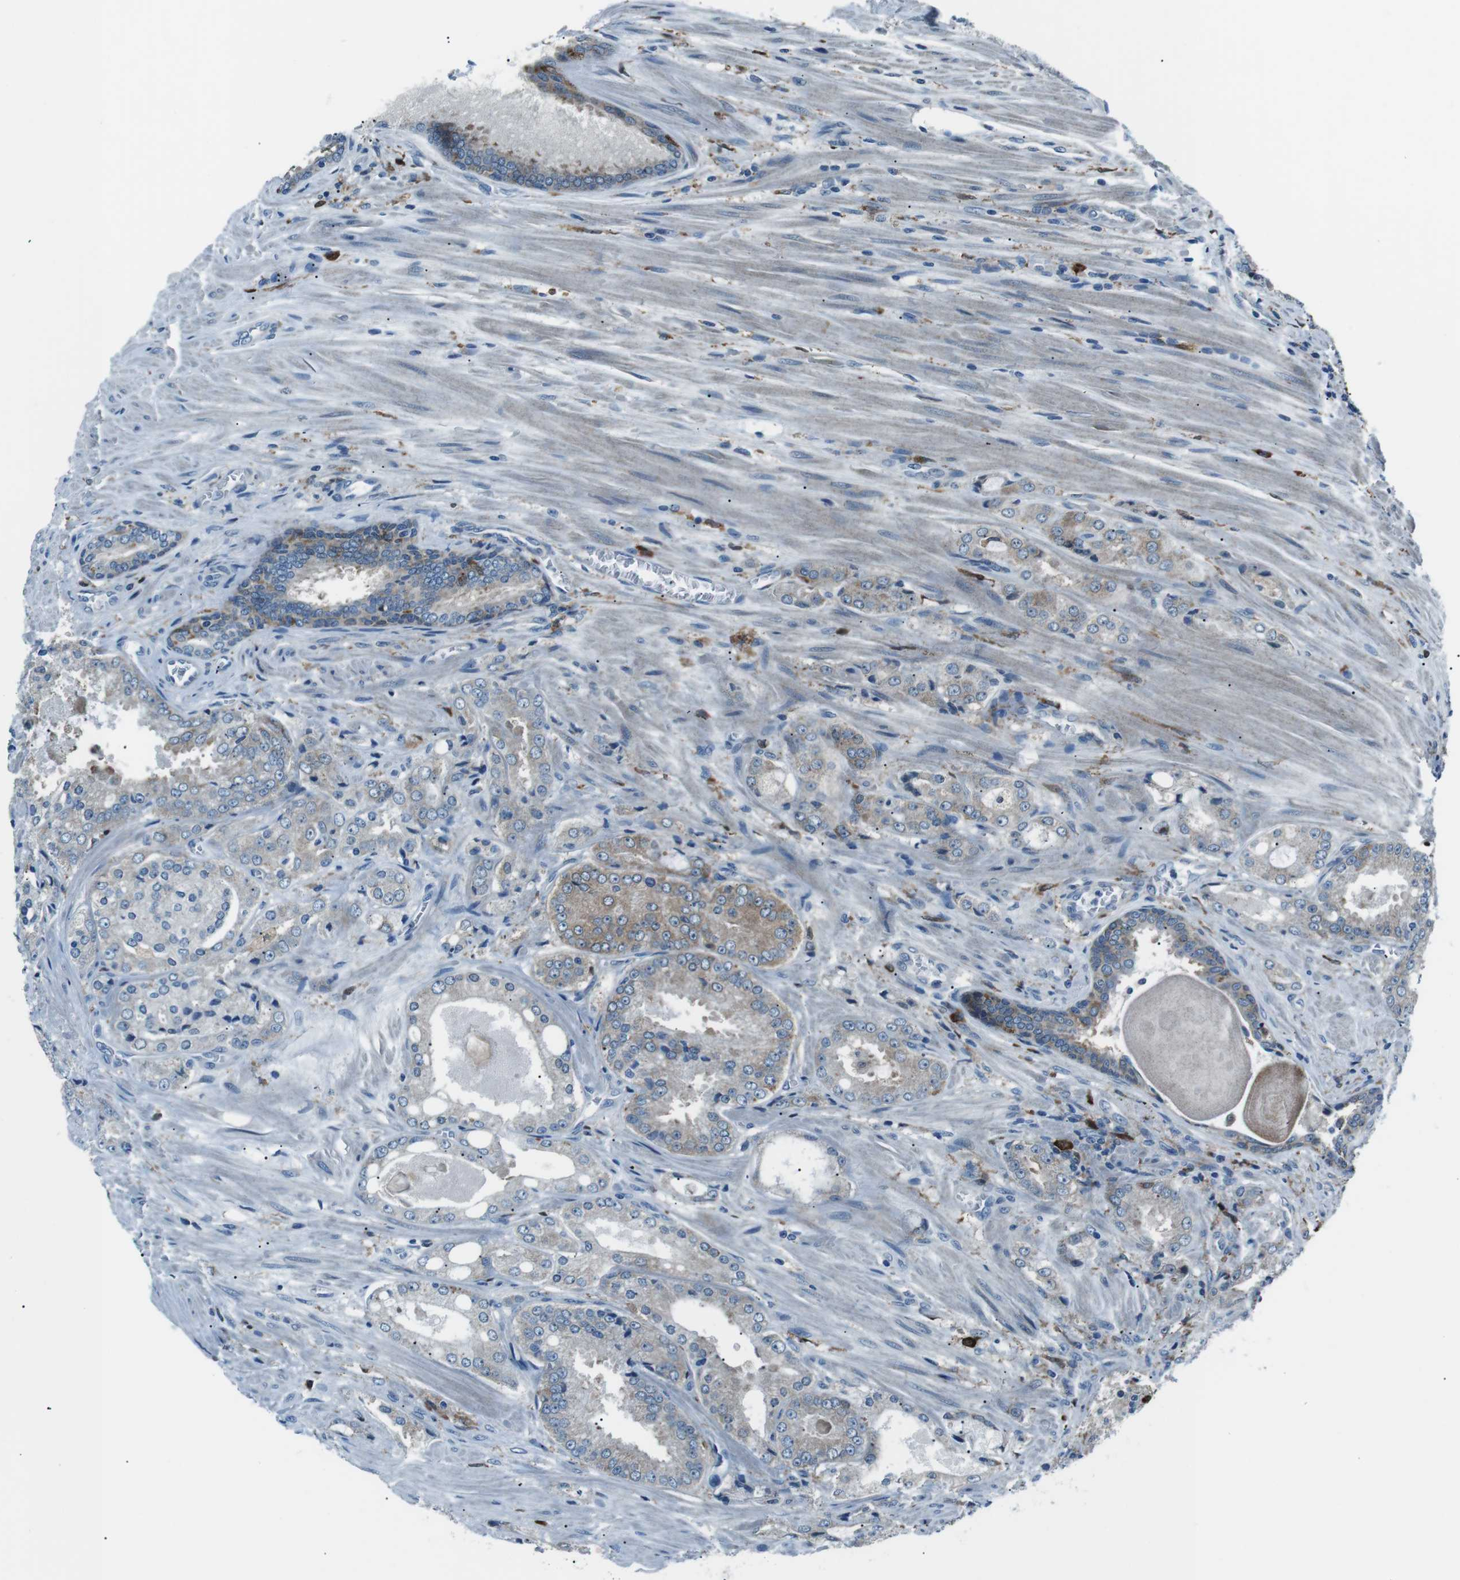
{"staining": {"intensity": "weak", "quantity": "<25%", "location": "cytoplasmic/membranous"}, "tissue": "prostate cancer", "cell_type": "Tumor cells", "image_type": "cancer", "snomed": [{"axis": "morphology", "description": "Adenocarcinoma, High grade"}, {"axis": "topography", "description": "Prostate"}], "caption": "Tumor cells are negative for brown protein staining in prostate cancer. Nuclei are stained in blue.", "gene": "BLNK", "patient": {"sex": "male", "age": 65}}